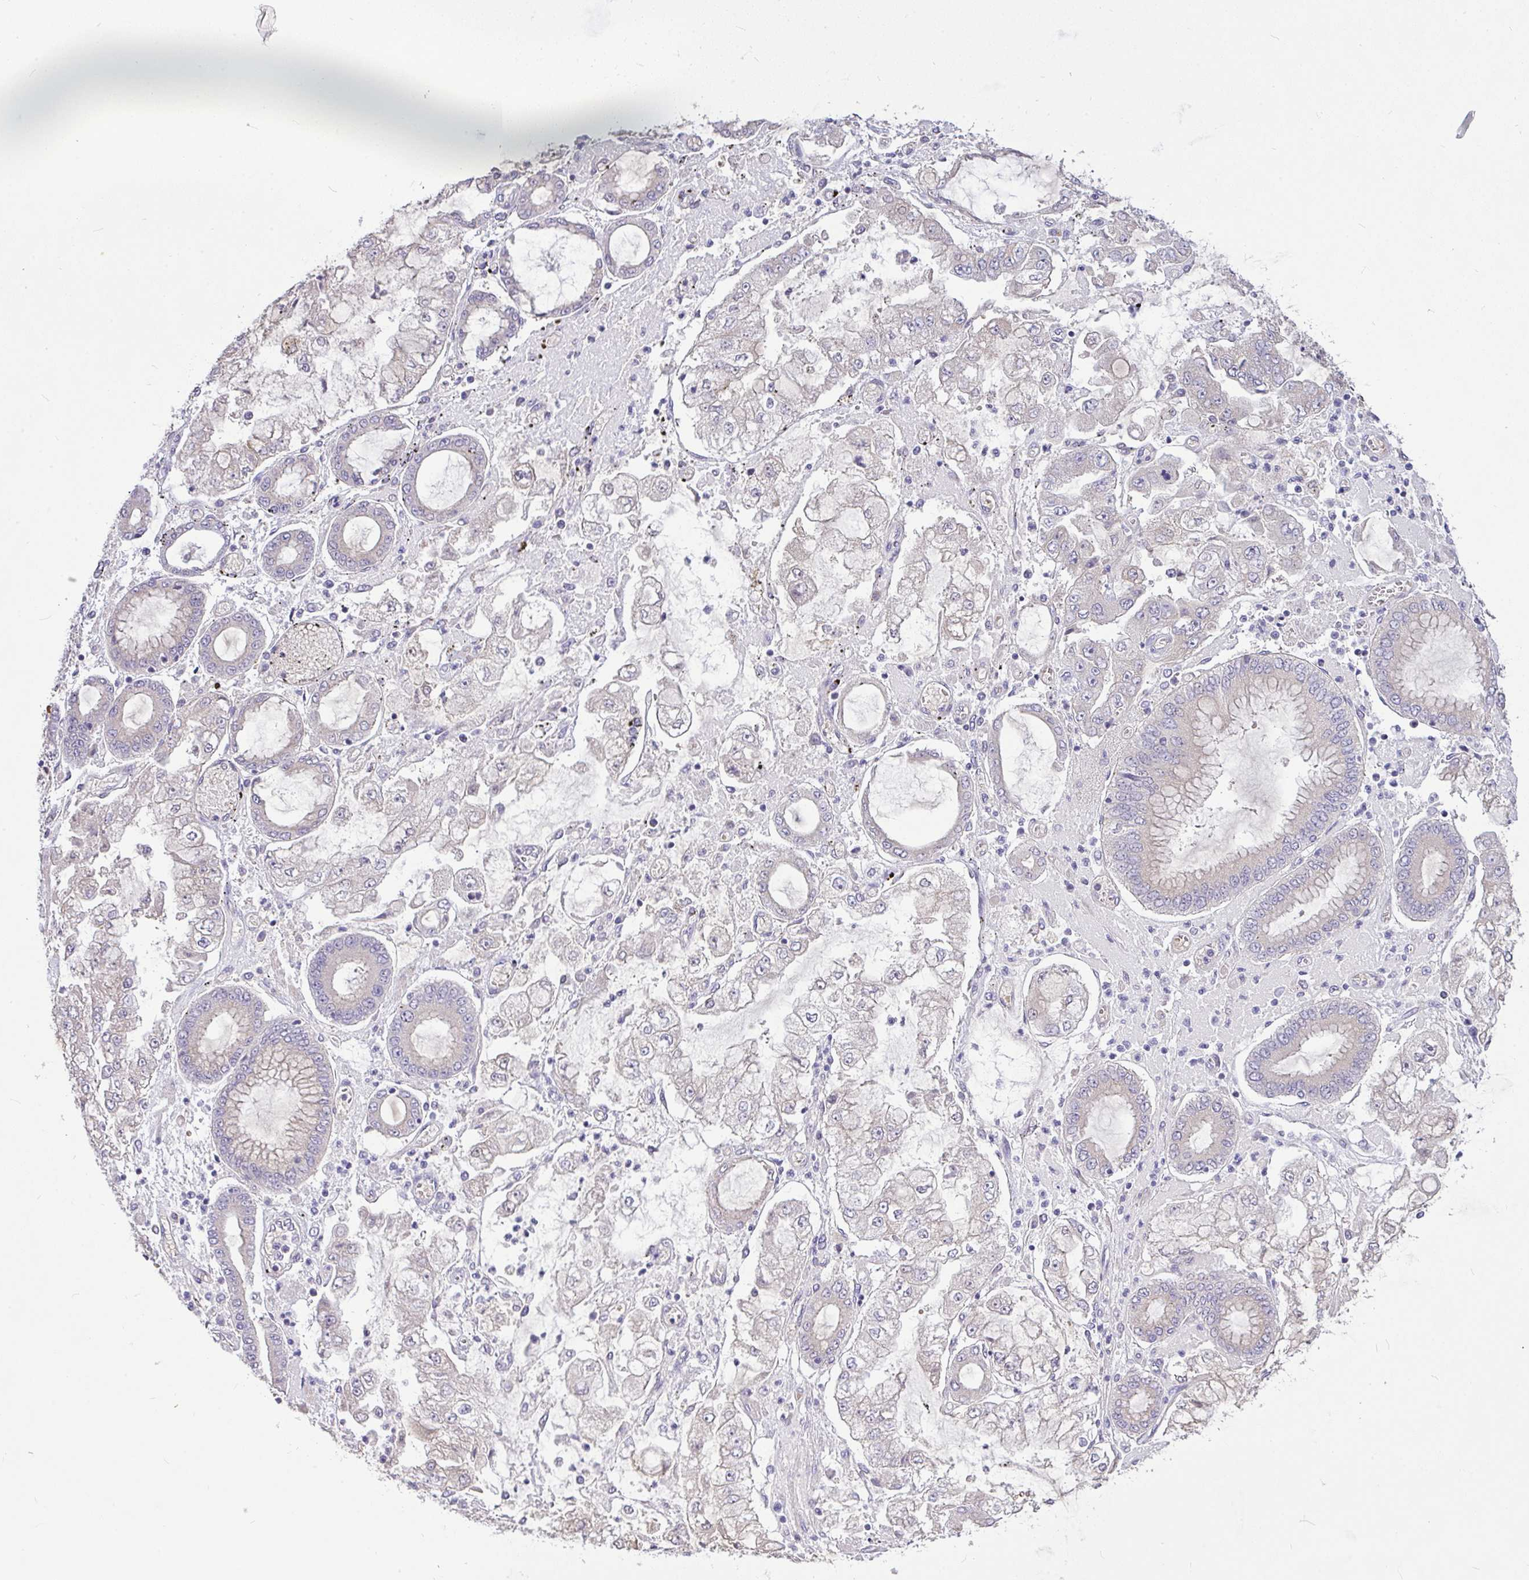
{"staining": {"intensity": "negative", "quantity": "none", "location": "none"}, "tissue": "stomach cancer", "cell_type": "Tumor cells", "image_type": "cancer", "snomed": [{"axis": "morphology", "description": "Adenocarcinoma, NOS"}, {"axis": "topography", "description": "Stomach"}], "caption": "This is a histopathology image of IHC staining of adenocarcinoma (stomach), which shows no expression in tumor cells.", "gene": "MOCS1", "patient": {"sex": "male", "age": 76}}